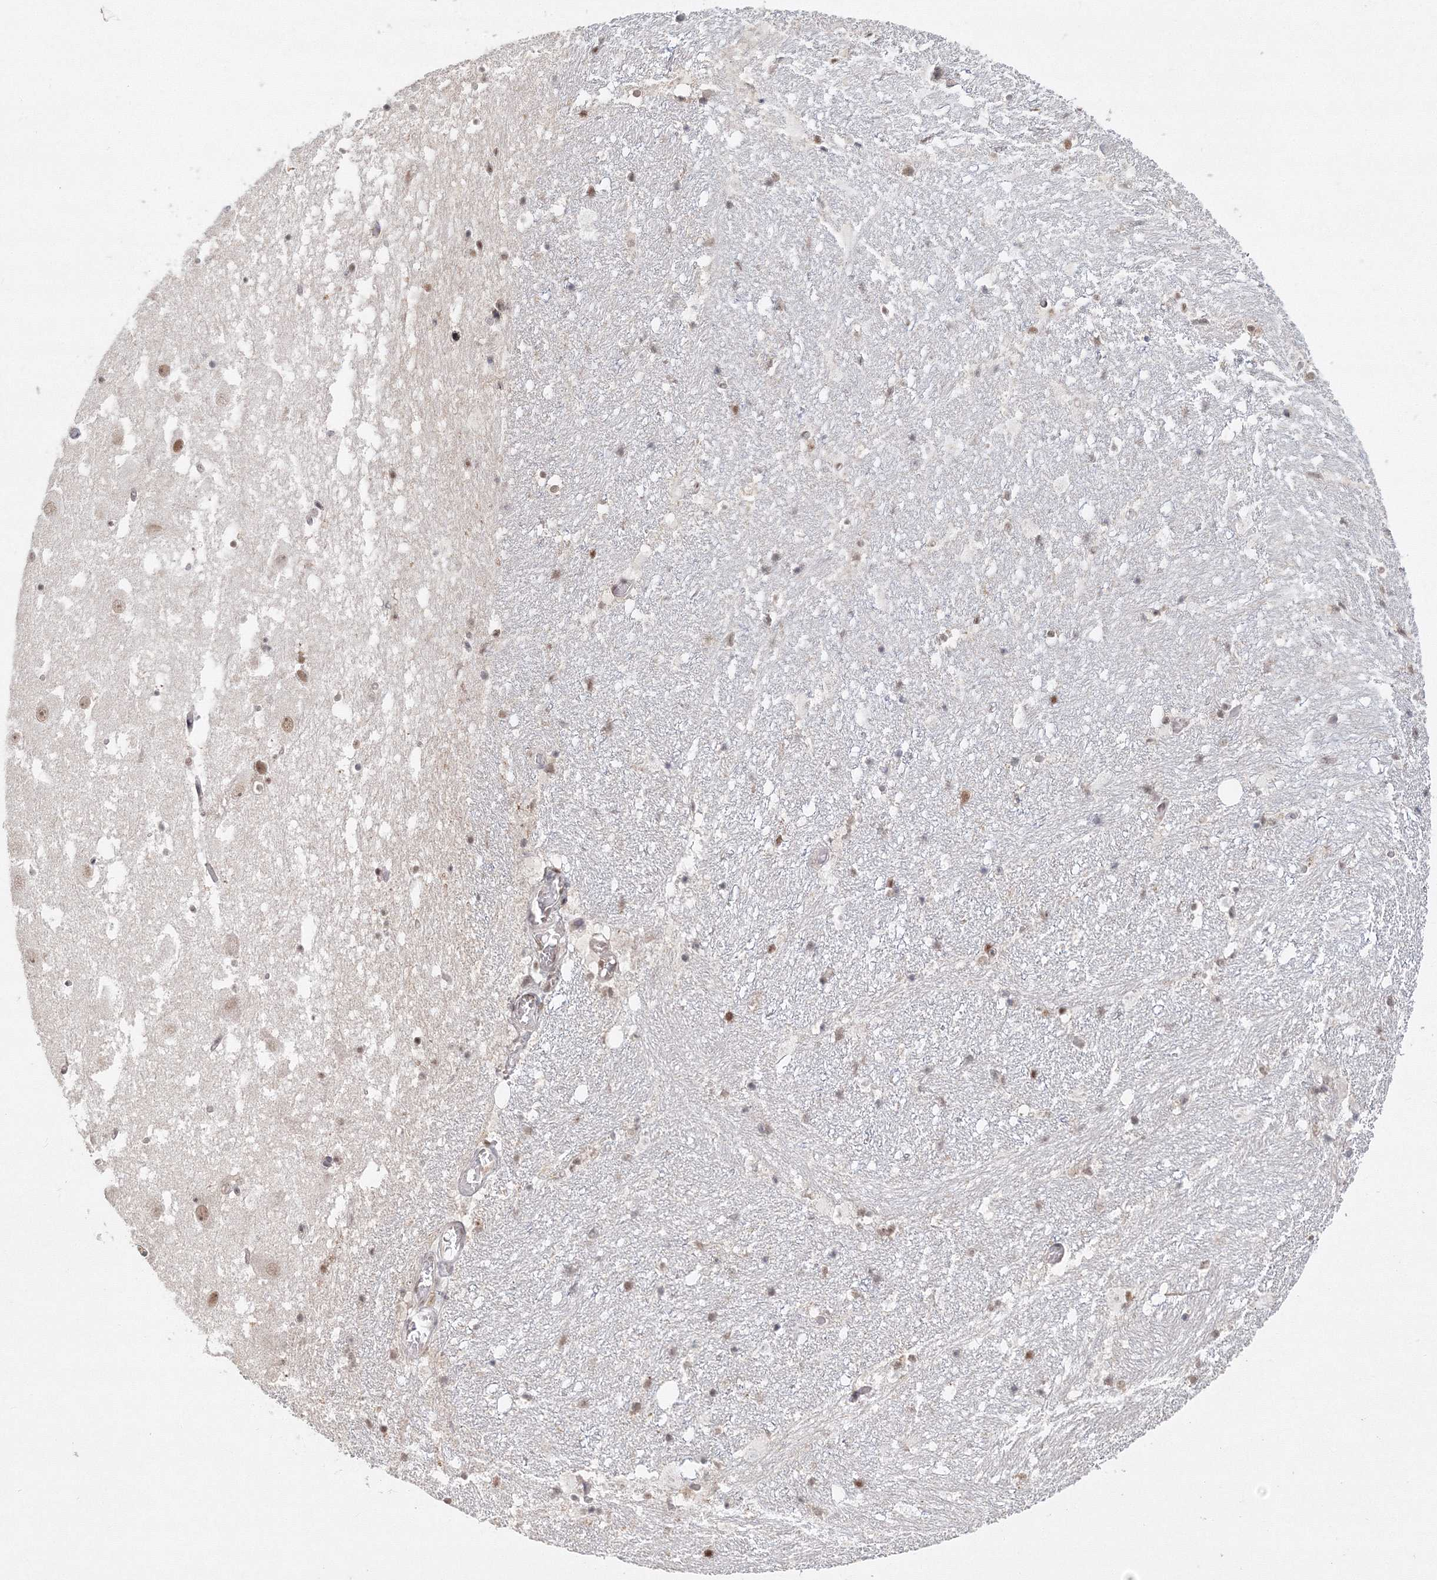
{"staining": {"intensity": "weak", "quantity": "<25%", "location": "nuclear"}, "tissue": "hippocampus", "cell_type": "Glial cells", "image_type": "normal", "snomed": [{"axis": "morphology", "description": "Normal tissue, NOS"}, {"axis": "topography", "description": "Hippocampus"}], "caption": "Immunohistochemical staining of benign human hippocampus exhibits no significant positivity in glial cells. Nuclei are stained in blue.", "gene": "IWS1", "patient": {"sex": "female", "age": 52}}